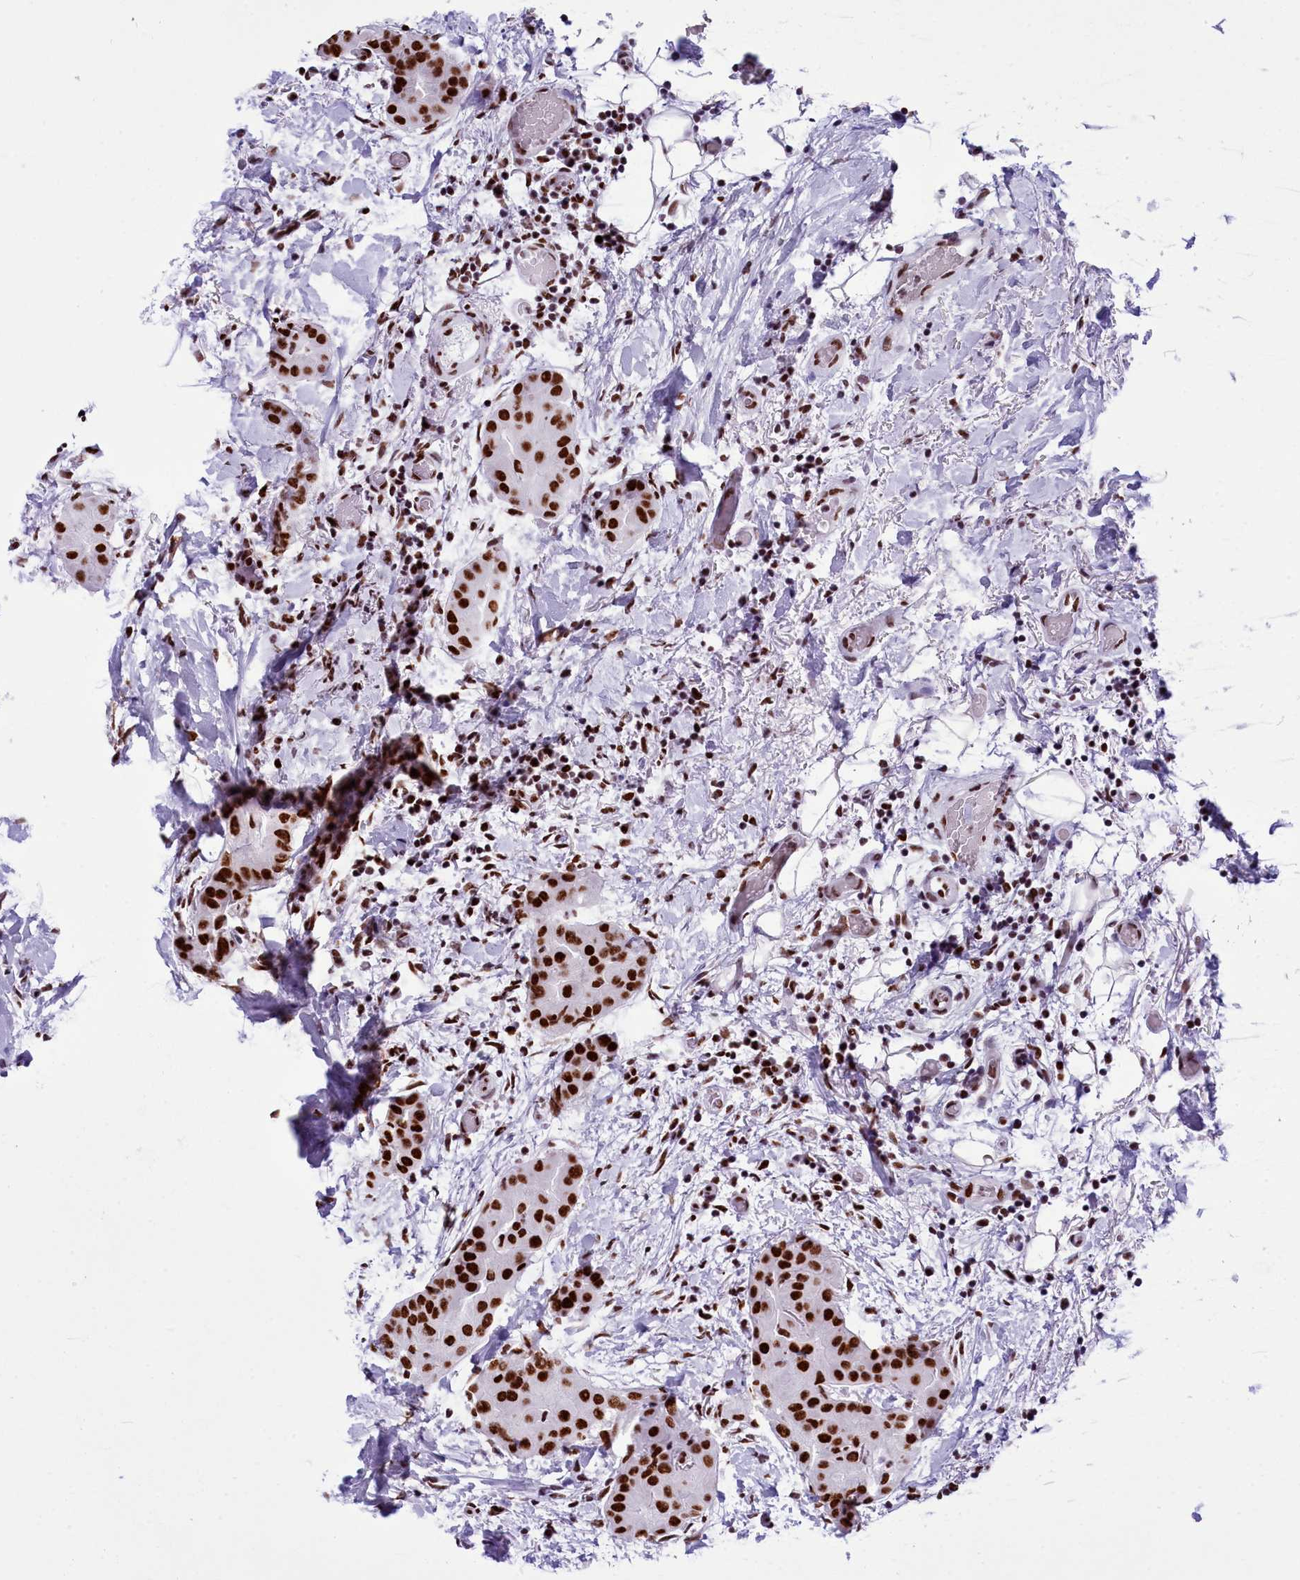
{"staining": {"intensity": "strong", "quantity": ">75%", "location": "nuclear"}, "tissue": "thyroid cancer", "cell_type": "Tumor cells", "image_type": "cancer", "snomed": [{"axis": "morphology", "description": "Papillary adenocarcinoma, NOS"}, {"axis": "topography", "description": "Thyroid gland"}], "caption": "Immunohistochemistry (DAB) staining of thyroid cancer shows strong nuclear protein staining in about >75% of tumor cells. (DAB = brown stain, brightfield microscopy at high magnification).", "gene": "RALY", "patient": {"sex": "male", "age": 33}}